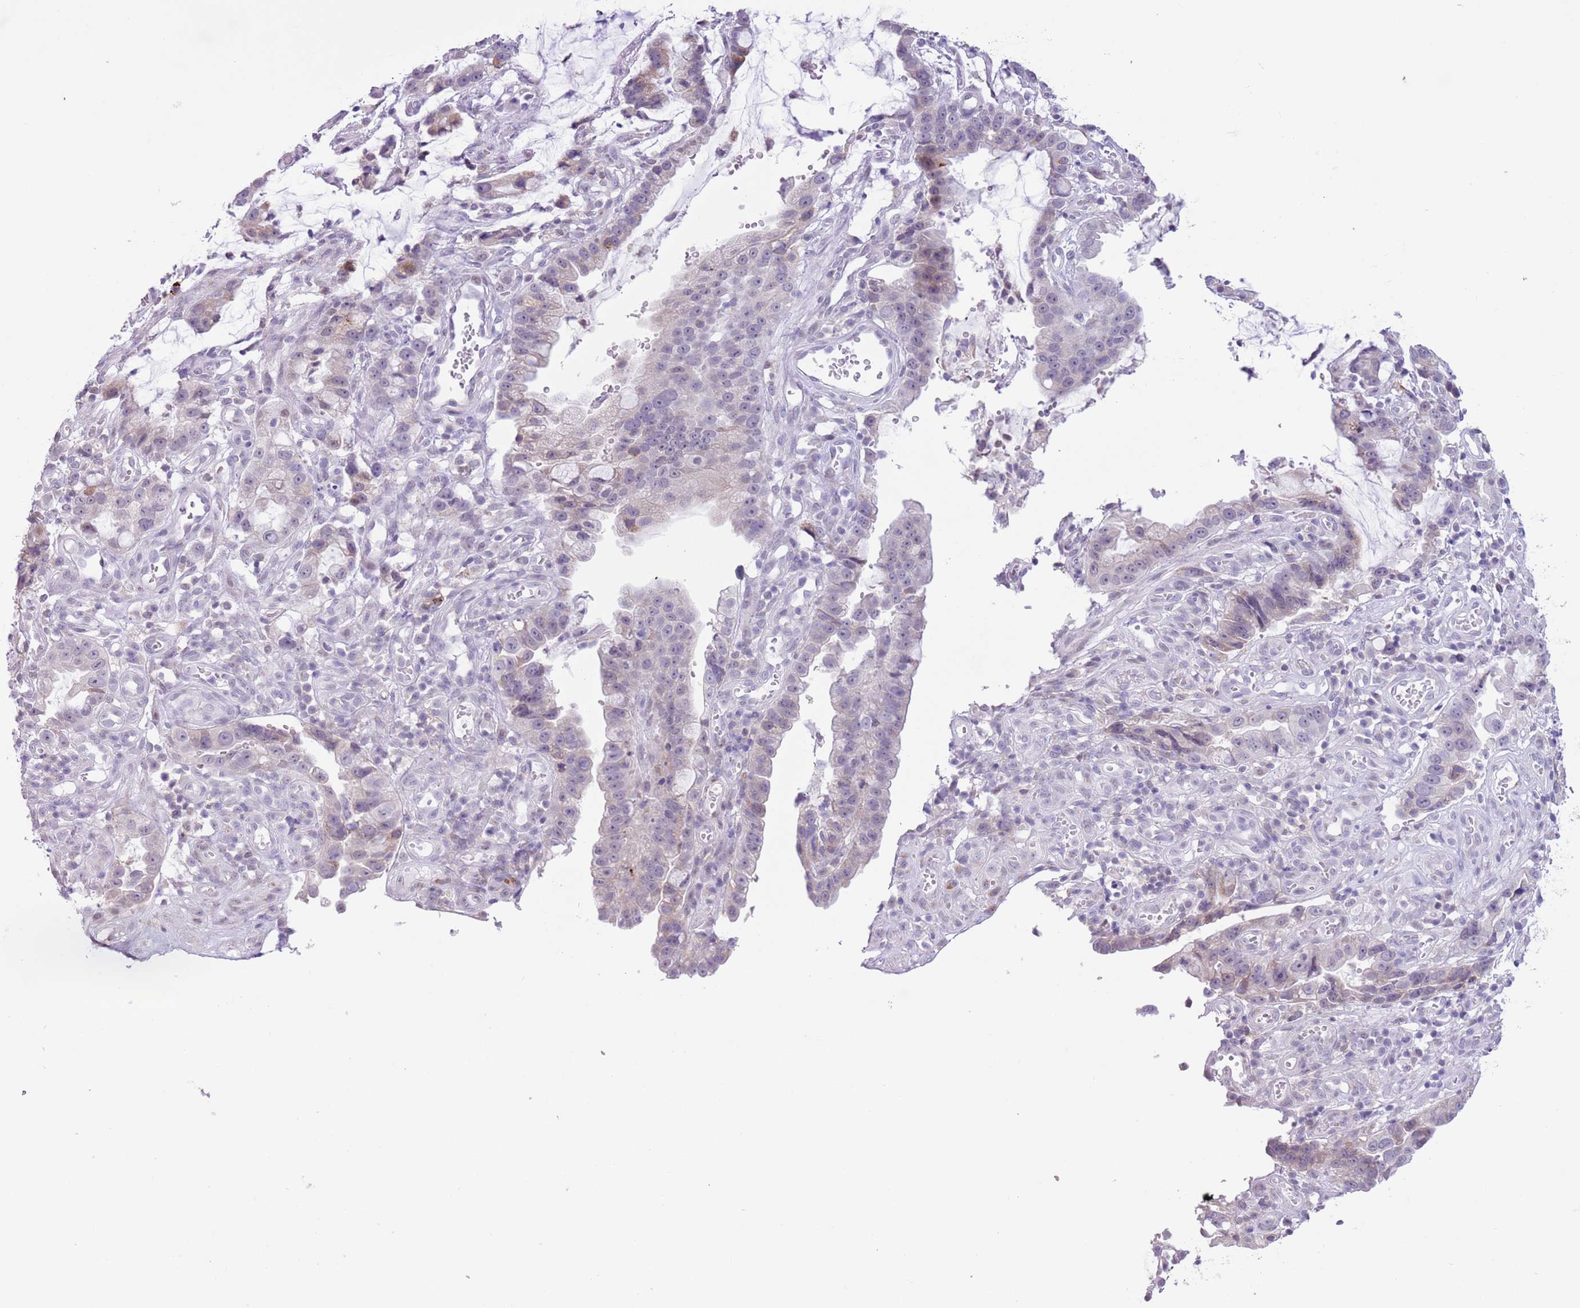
{"staining": {"intensity": "weak", "quantity": "<25%", "location": "nuclear"}, "tissue": "stomach cancer", "cell_type": "Tumor cells", "image_type": "cancer", "snomed": [{"axis": "morphology", "description": "Adenocarcinoma, NOS"}, {"axis": "topography", "description": "Stomach"}], "caption": "Stomach adenocarcinoma was stained to show a protein in brown. There is no significant positivity in tumor cells. The staining was performed using DAB to visualize the protein expression in brown, while the nuclei were stained in blue with hematoxylin (Magnification: 20x).", "gene": "ZNF576", "patient": {"sex": "male", "age": 55}}